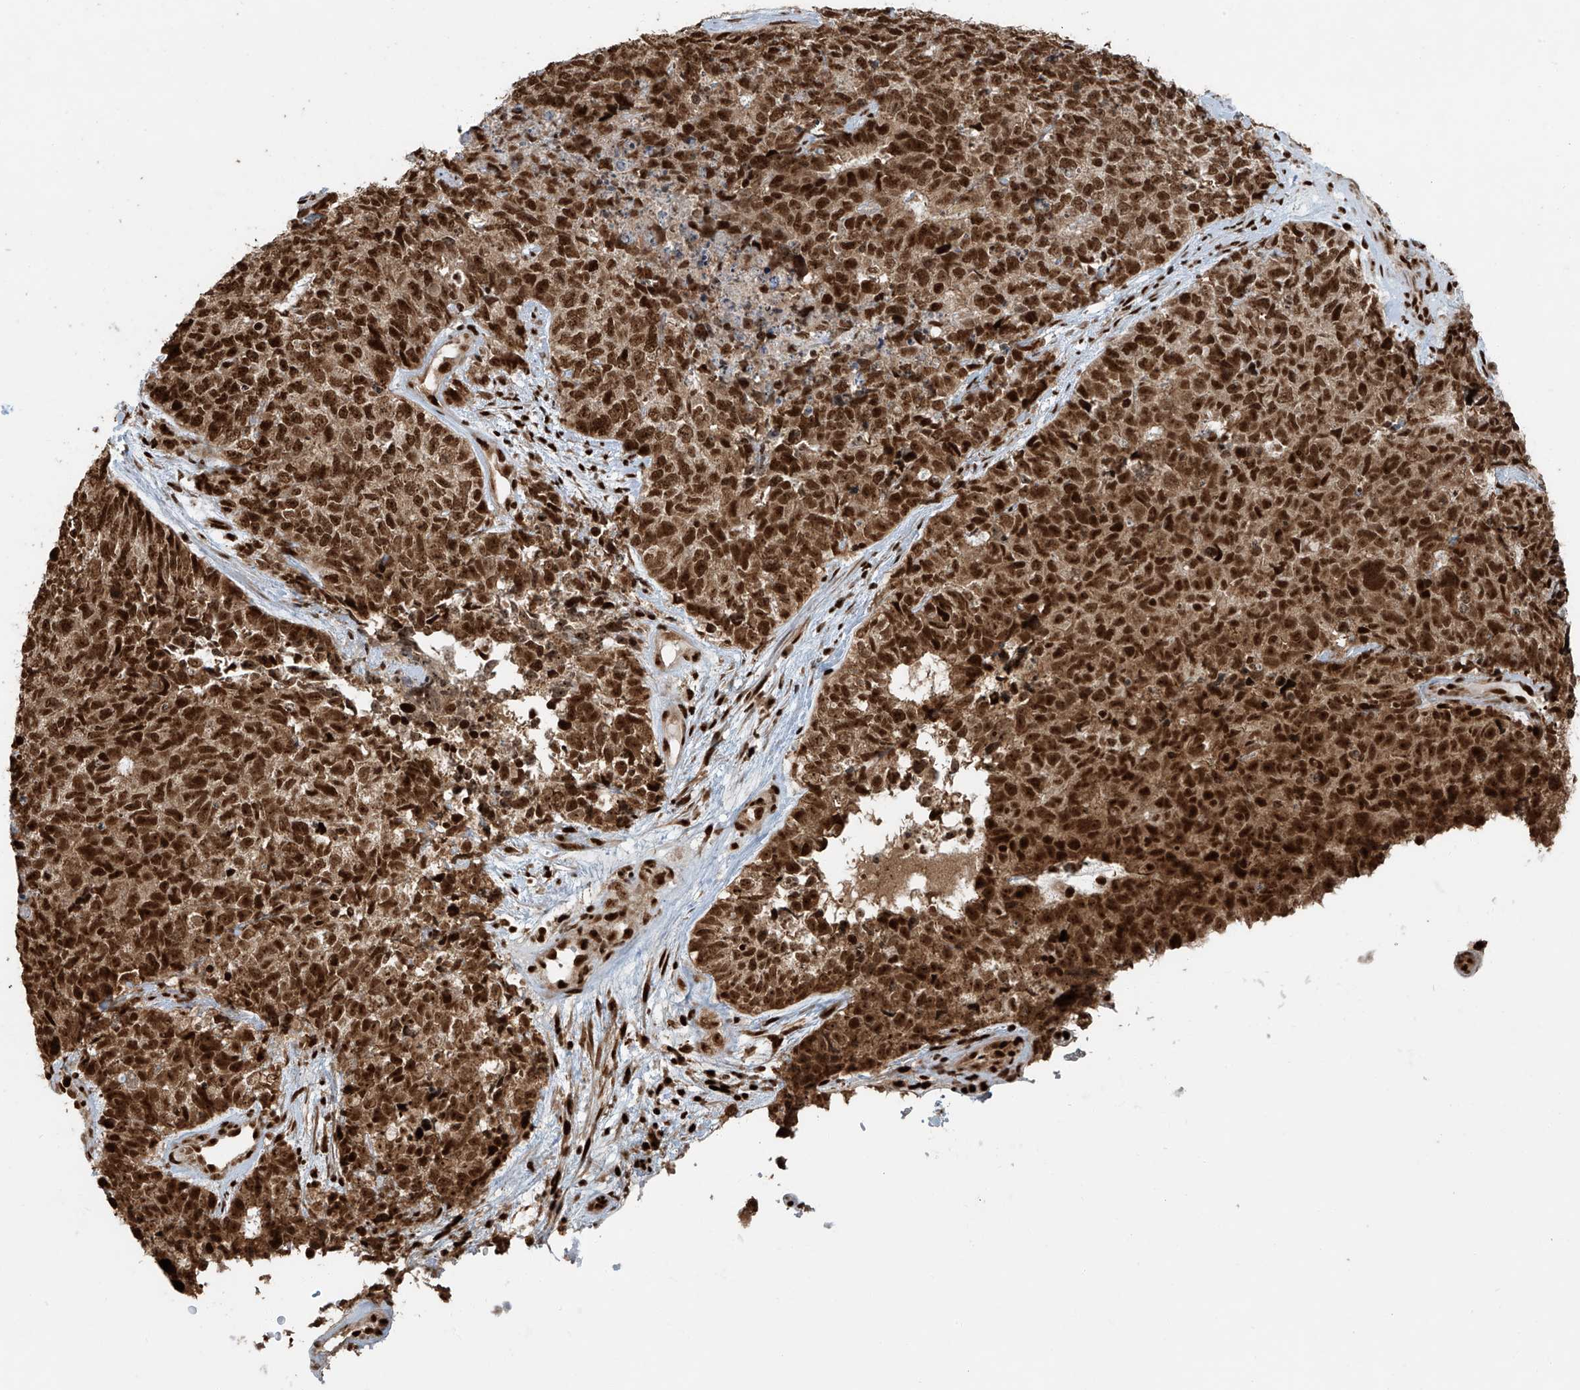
{"staining": {"intensity": "strong", "quantity": ">75%", "location": "nuclear"}, "tissue": "cervical cancer", "cell_type": "Tumor cells", "image_type": "cancer", "snomed": [{"axis": "morphology", "description": "Squamous cell carcinoma, NOS"}, {"axis": "topography", "description": "Cervix"}], "caption": "DAB immunohistochemical staining of cervical cancer (squamous cell carcinoma) shows strong nuclear protein positivity in about >75% of tumor cells.", "gene": "FAM193B", "patient": {"sex": "female", "age": 63}}